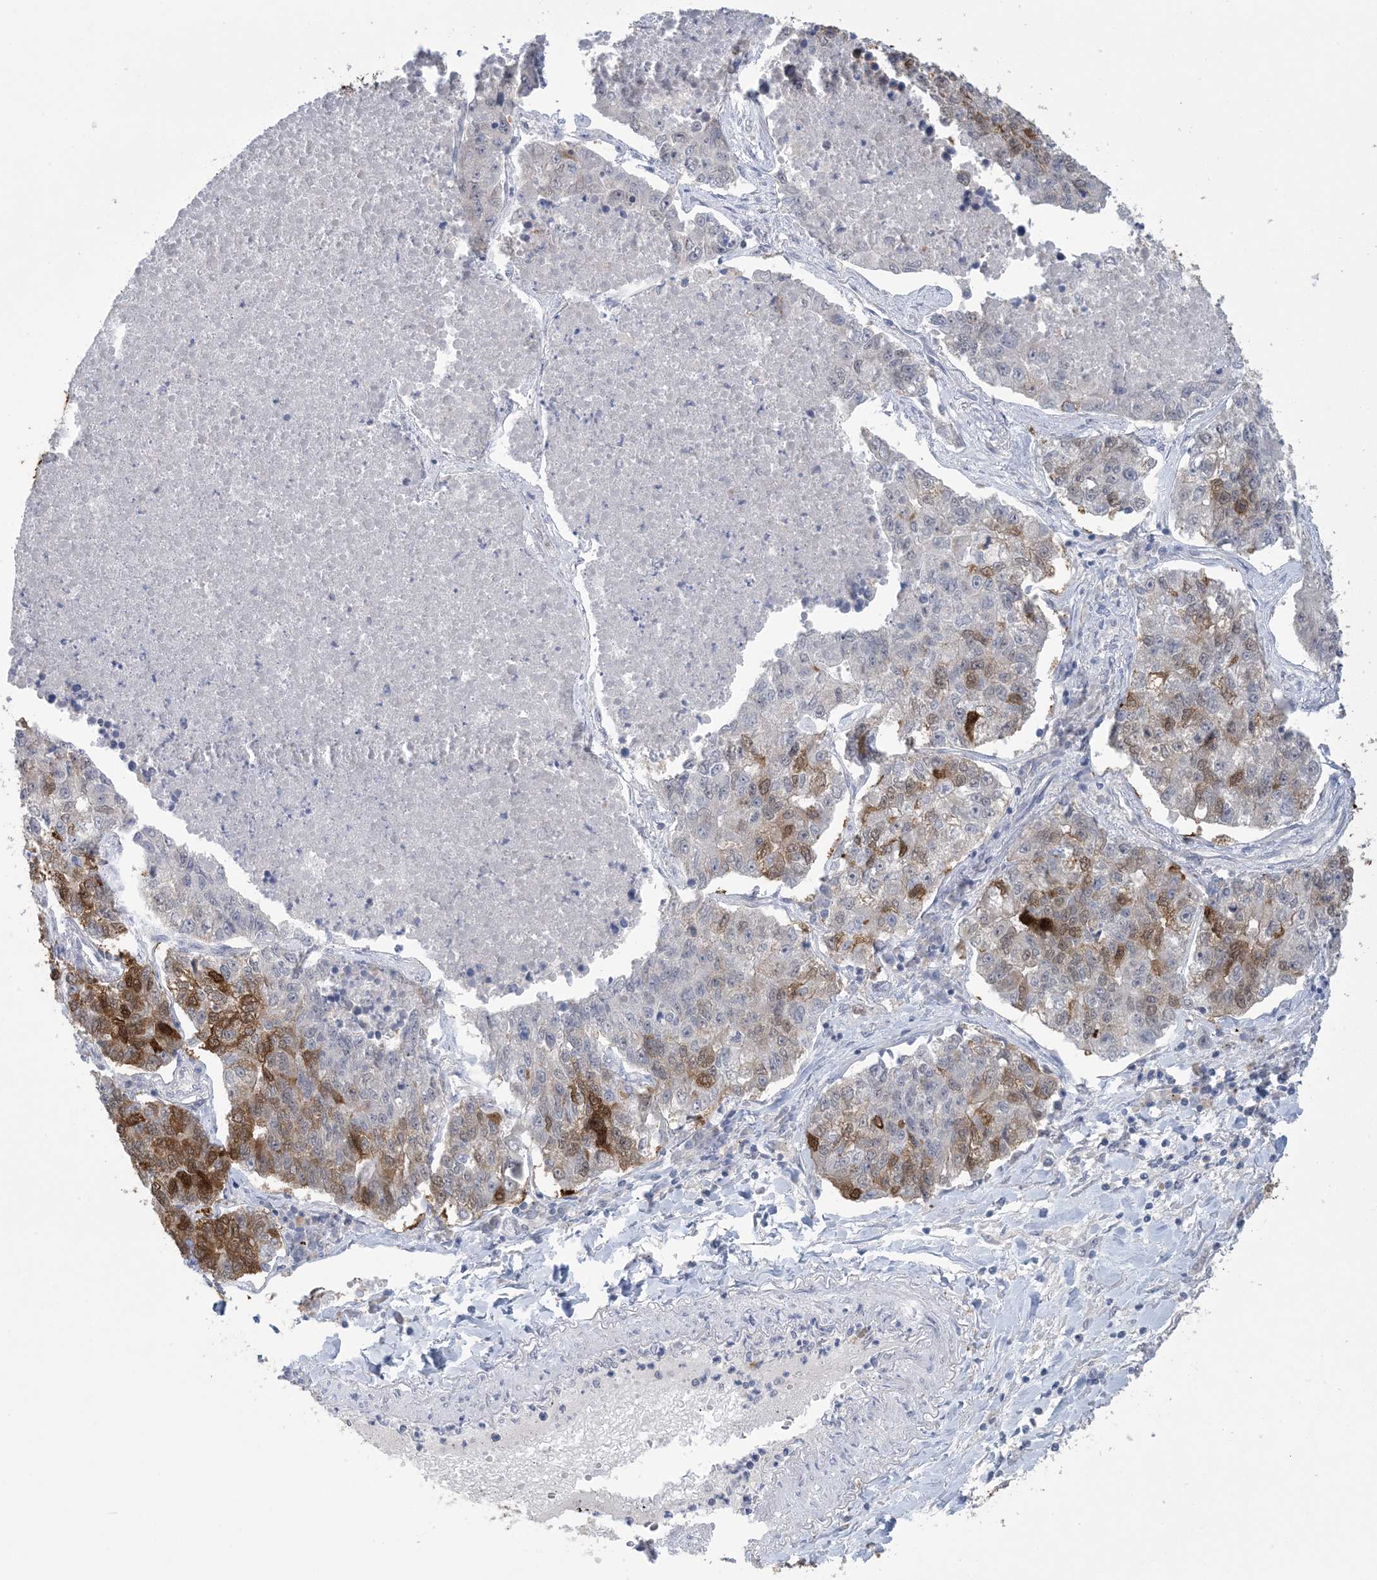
{"staining": {"intensity": "moderate", "quantity": "25%-75%", "location": "cytoplasmic/membranous"}, "tissue": "lung cancer", "cell_type": "Tumor cells", "image_type": "cancer", "snomed": [{"axis": "morphology", "description": "Adenocarcinoma, NOS"}, {"axis": "topography", "description": "Lung"}], "caption": "IHC micrograph of neoplastic tissue: human lung cancer stained using immunohistochemistry (IHC) shows medium levels of moderate protein expression localized specifically in the cytoplasmic/membranous of tumor cells, appearing as a cytoplasmic/membranous brown color.", "gene": "HMGCS1", "patient": {"sex": "male", "age": 49}}